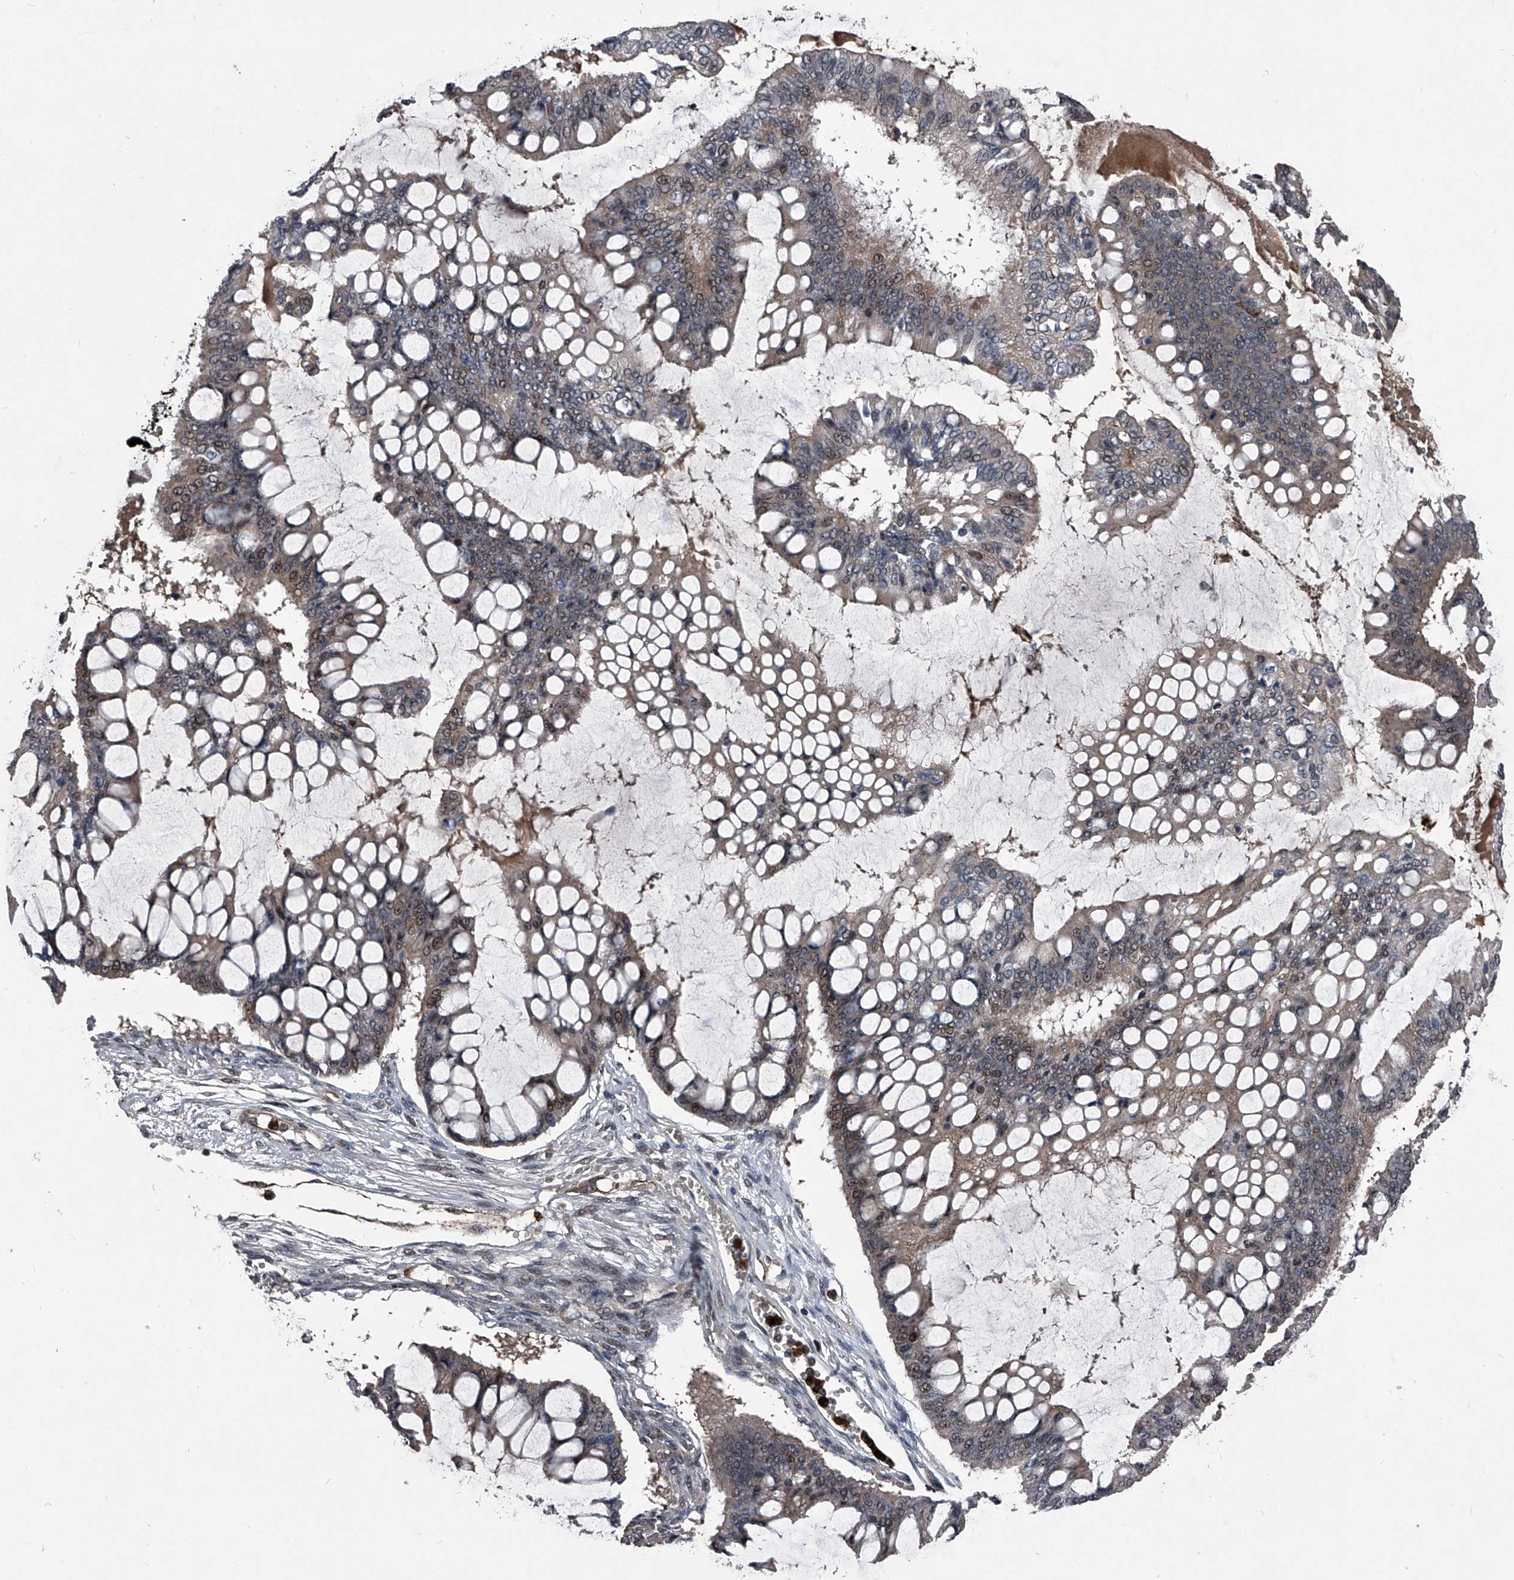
{"staining": {"intensity": "moderate", "quantity": "<25%", "location": "nuclear"}, "tissue": "ovarian cancer", "cell_type": "Tumor cells", "image_type": "cancer", "snomed": [{"axis": "morphology", "description": "Cystadenocarcinoma, mucinous, NOS"}, {"axis": "topography", "description": "Ovary"}], "caption": "Immunohistochemistry (DAB) staining of human mucinous cystadenocarcinoma (ovarian) demonstrates moderate nuclear protein expression in about <25% of tumor cells. The protein of interest is stained brown, and the nuclei are stained in blue (DAB IHC with brightfield microscopy, high magnification).", "gene": "MAPKAP1", "patient": {"sex": "female", "age": 73}}